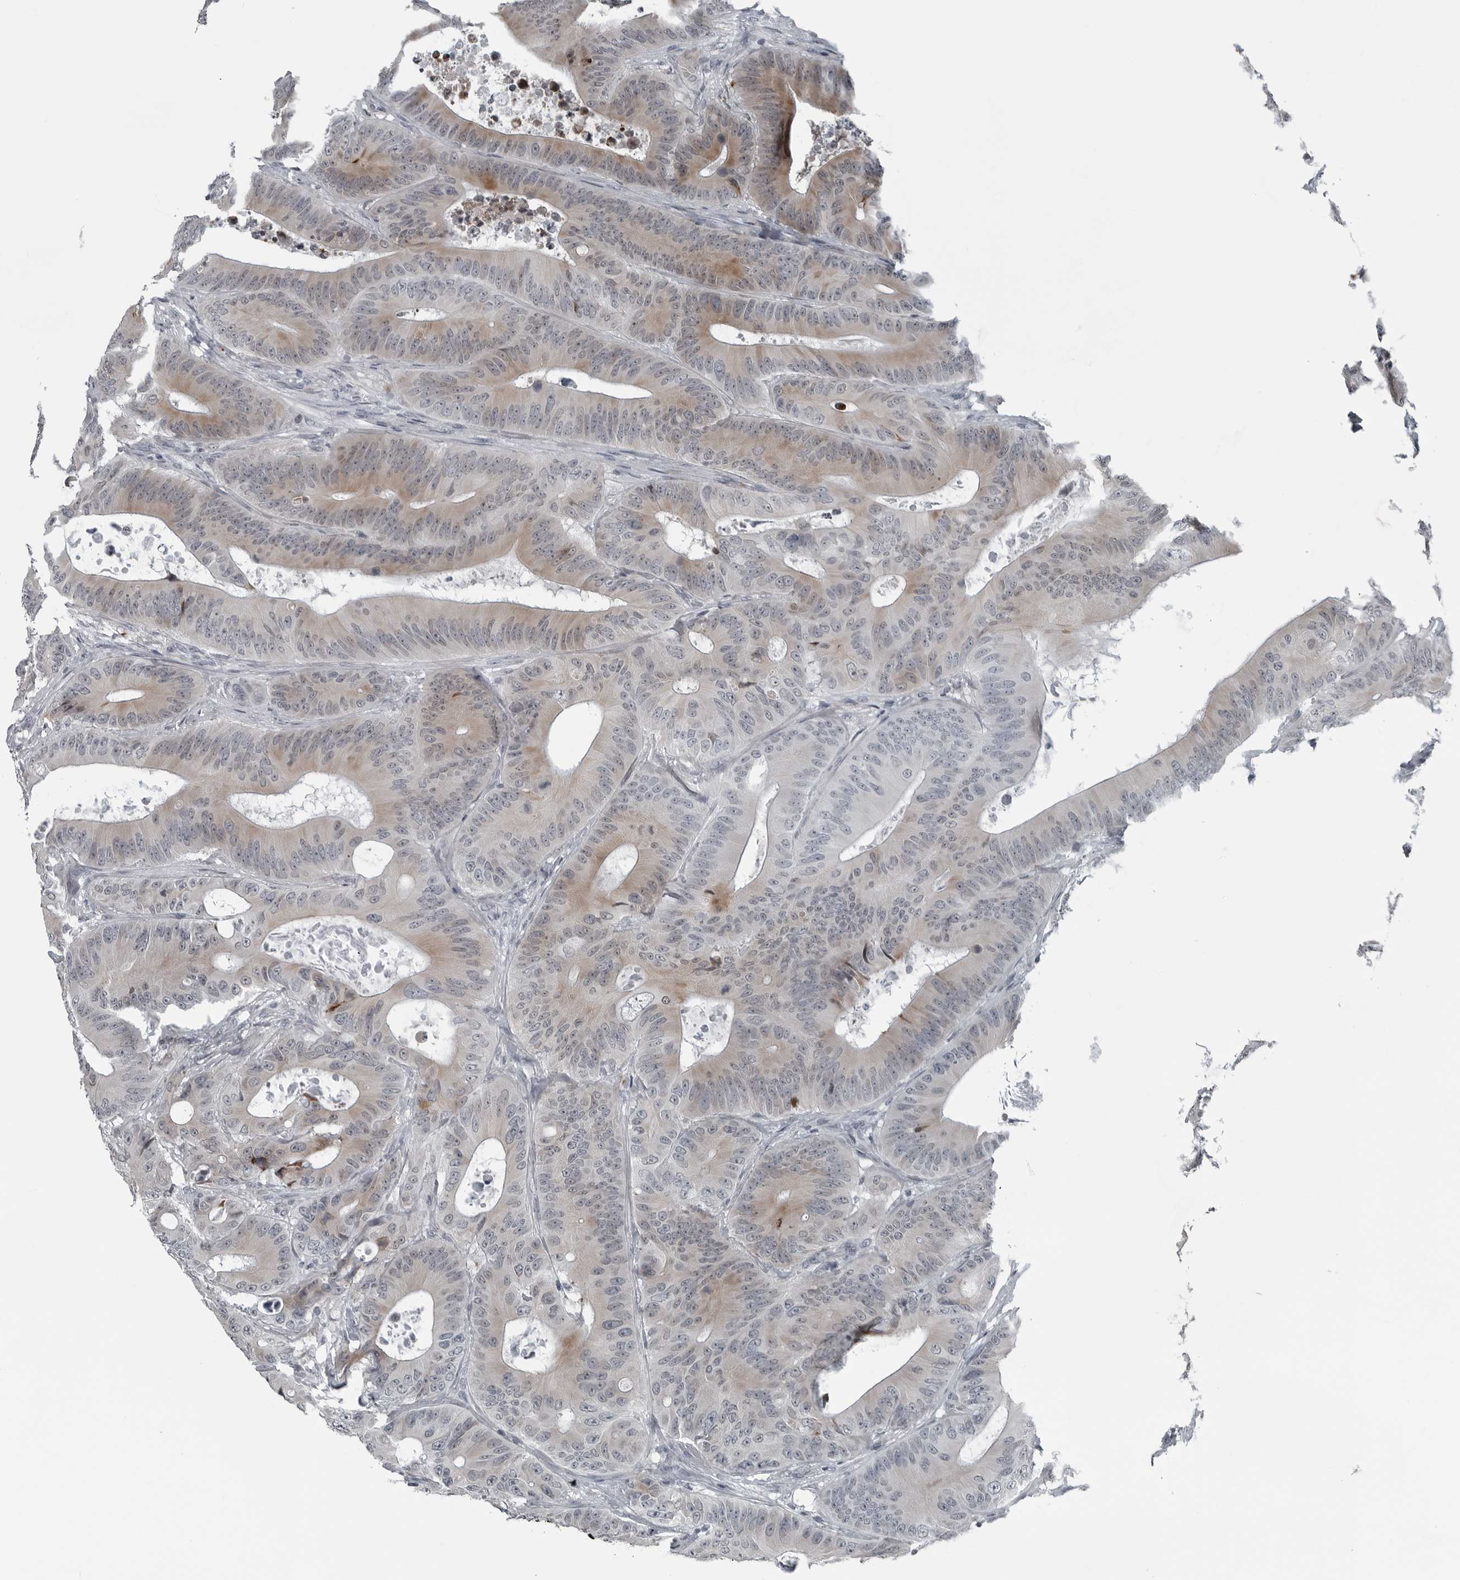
{"staining": {"intensity": "moderate", "quantity": "25%-75%", "location": "cytoplasmic/membranous"}, "tissue": "colorectal cancer", "cell_type": "Tumor cells", "image_type": "cancer", "snomed": [{"axis": "morphology", "description": "Adenocarcinoma, NOS"}, {"axis": "topography", "description": "Colon"}], "caption": "IHC micrograph of adenocarcinoma (colorectal) stained for a protein (brown), which exhibits medium levels of moderate cytoplasmic/membranous positivity in approximately 25%-75% of tumor cells.", "gene": "DNAAF11", "patient": {"sex": "male", "age": 83}}